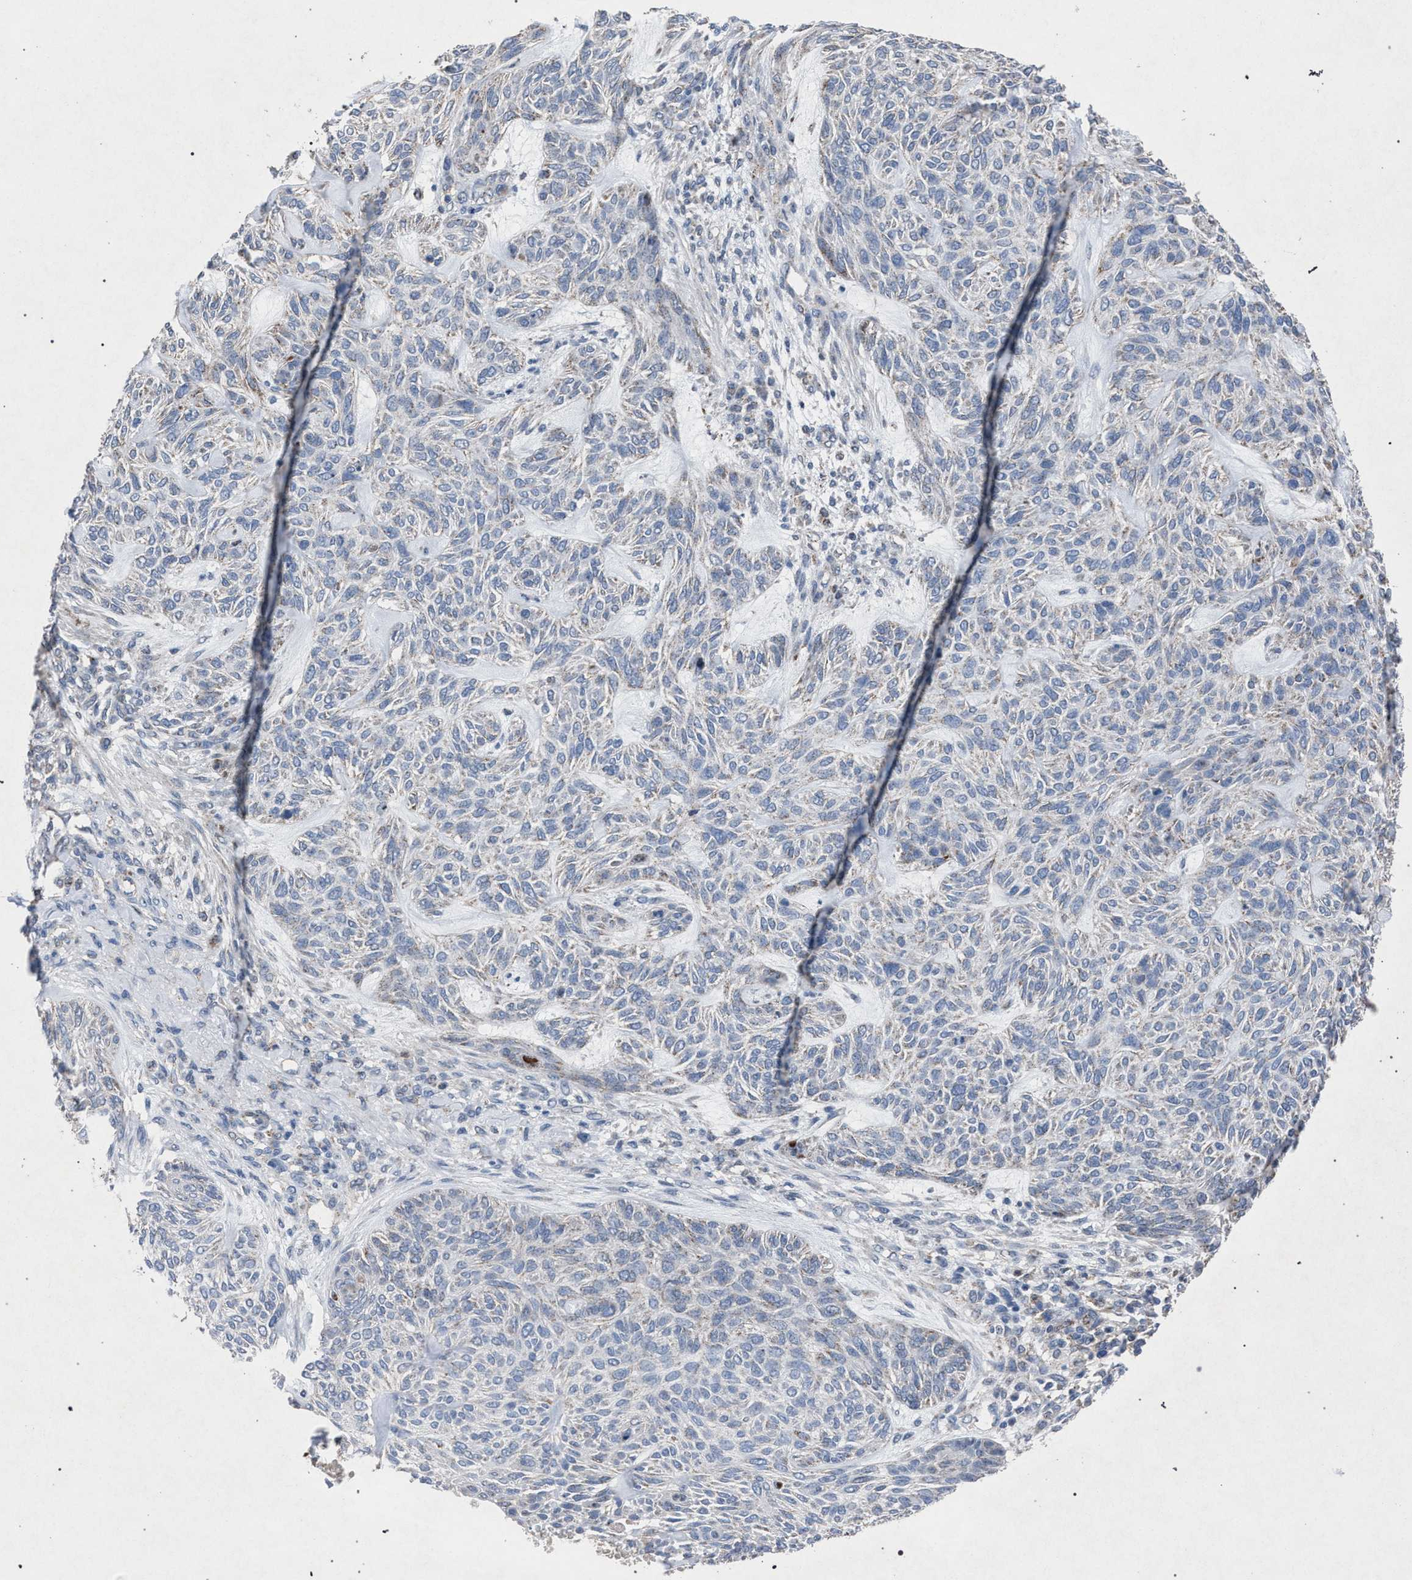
{"staining": {"intensity": "negative", "quantity": "none", "location": "none"}, "tissue": "skin cancer", "cell_type": "Tumor cells", "image_type": "cancer", "snomed": [{"axis": "morphology", "description": "Basal cell carcinoma"}, {"axis": "topography", "description": "Skin"}], "caption": "Skin cancer (basal cell carcinoma) was stained to show a protein in brown. There is no significant staining in tumor cells. (Brightfield microscopy of DAB IHC at high magnification).", "gene": "HSD17B4", "patient": {"sex": "male", "age": 55}}